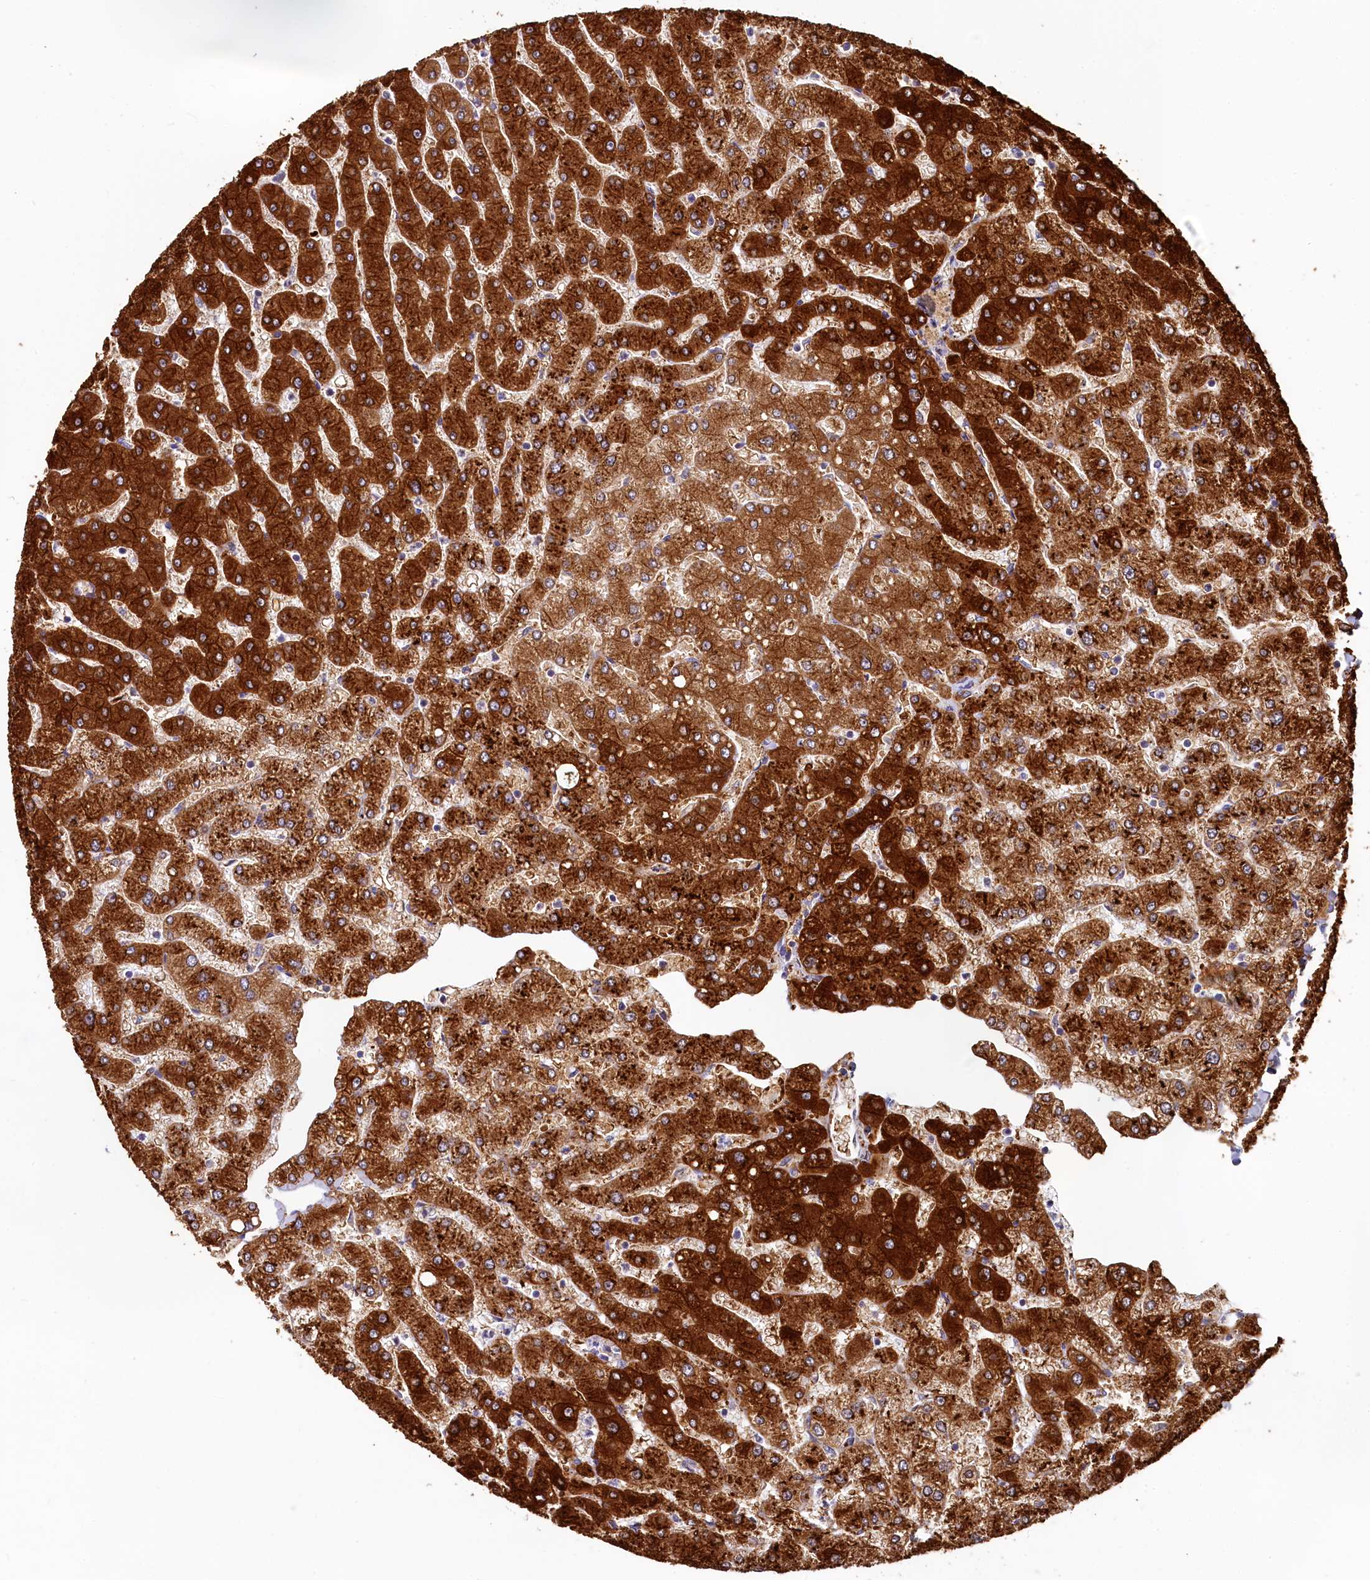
{"staining": {"intensity": "strong", "quantity": ">75%", "location": "cytoplasmic/membranous"}, "tissue": "liver", "cell_type": "Hepatocytes", "image_type": "normal", "snomed": [{"axis": "morphology", "description": "Normal tissue, NOS"}, {"axis": "topography", "description": "Liver"}], "caption": "Protein expression analysis of normal human liver reveals strong cytoplasmic/membranous expression in about >75% of hepatocytes.", "gene": "BET1L", "patient": {"sex": "male", "age": 55}}